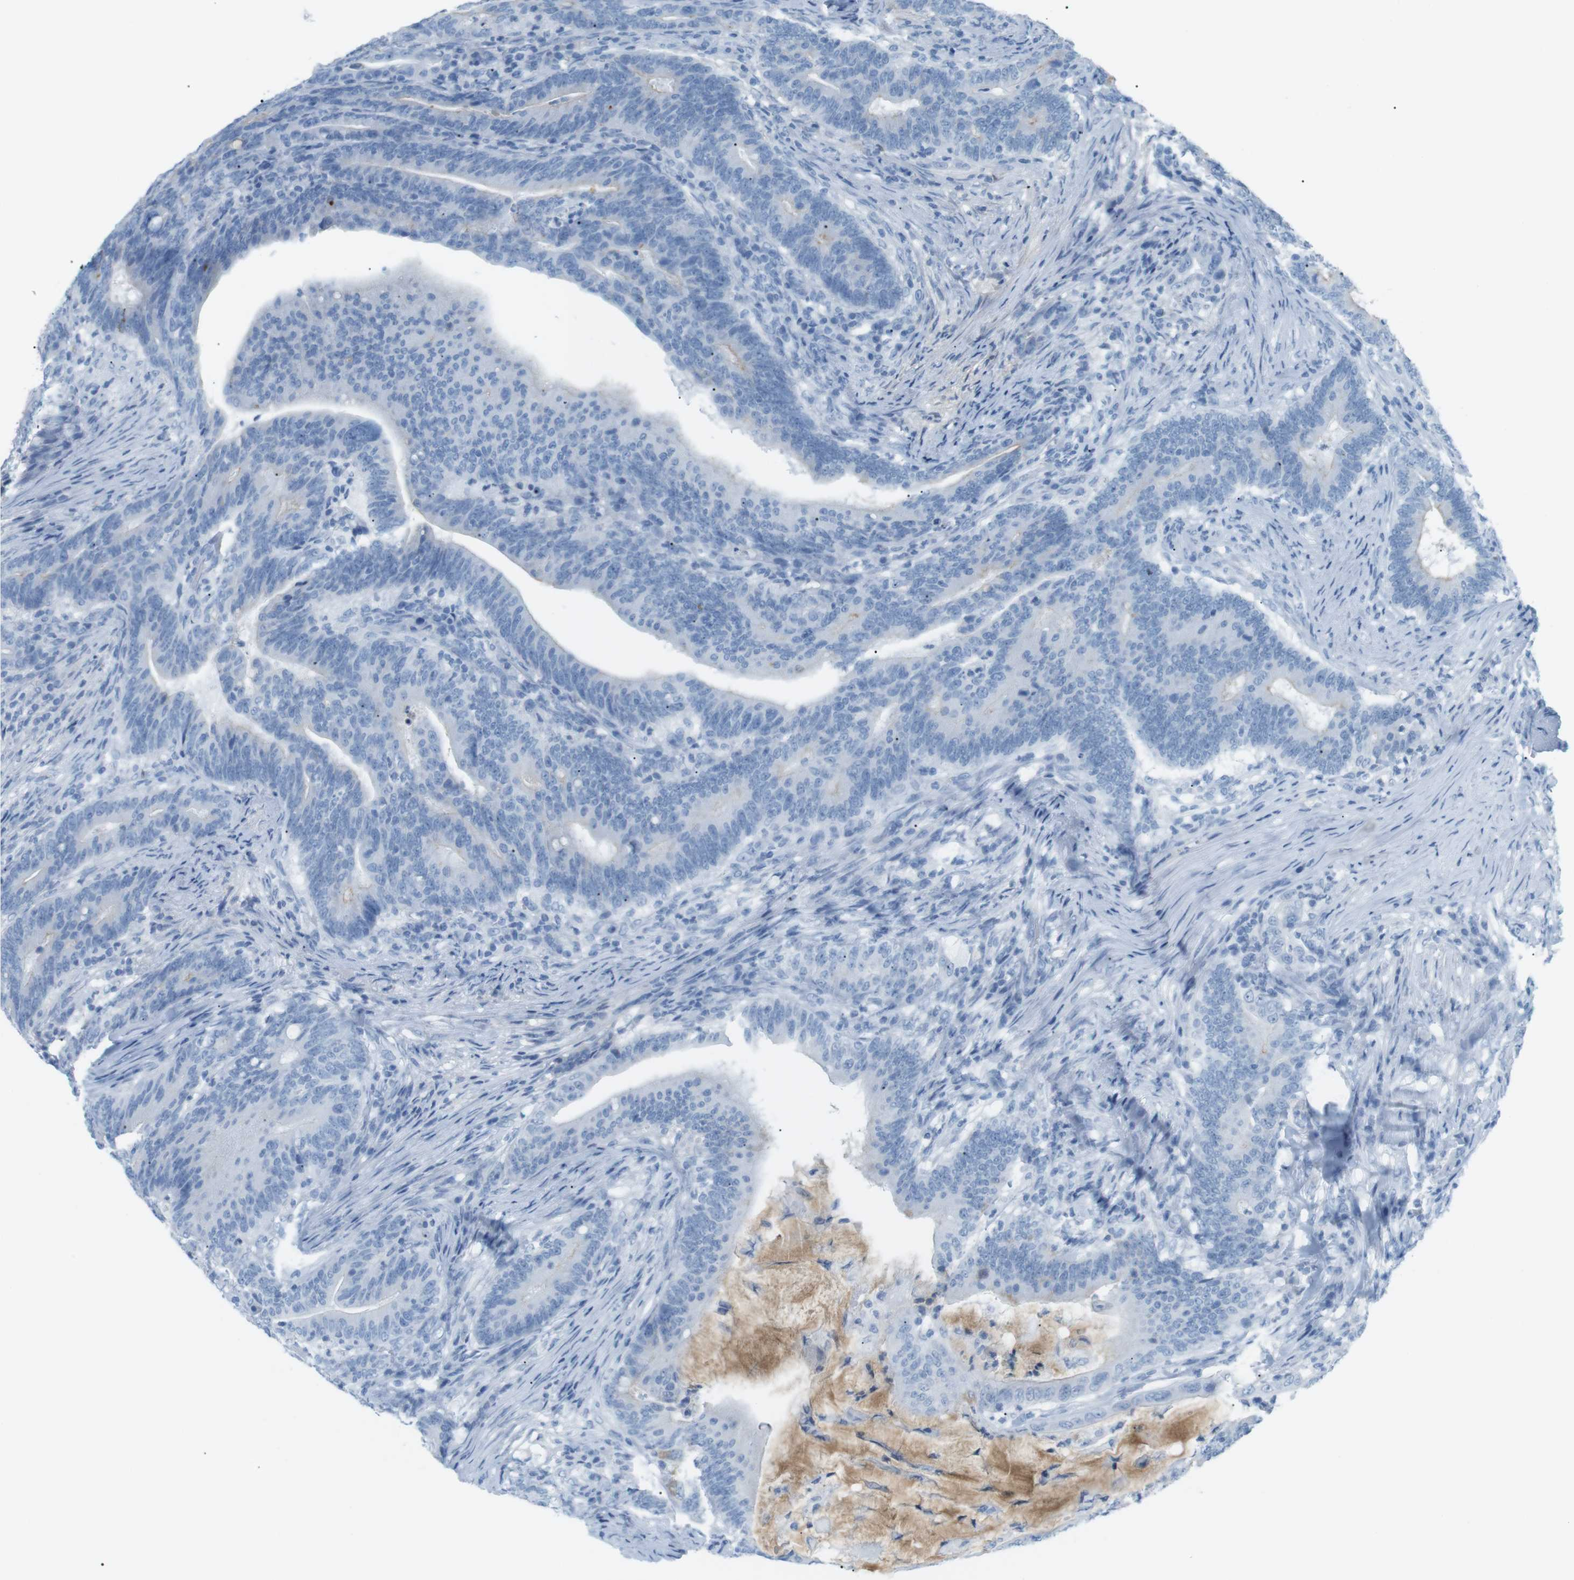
{"staining": {"intensity": "negative", "quantity": "none", "location": "none"}, "tissue": "colorectal cancer", "cell_type": "Tumor cells", "image_type": "cancer", "snomed": [{"axis": "morphology", "description": "Normal tissue, NOS"}, {"axis": "morphology", "description": "Adenocarcinoma, NOS"}, {"axis": "topography", "description": "Colon"}], "caption": "A micrograph of adenocarcinoma (colorectal) stained for a protein displays no brown staining in tumor cells.", "gene": "AZGP1", "patient": {"sex": "female", "age": 66}}